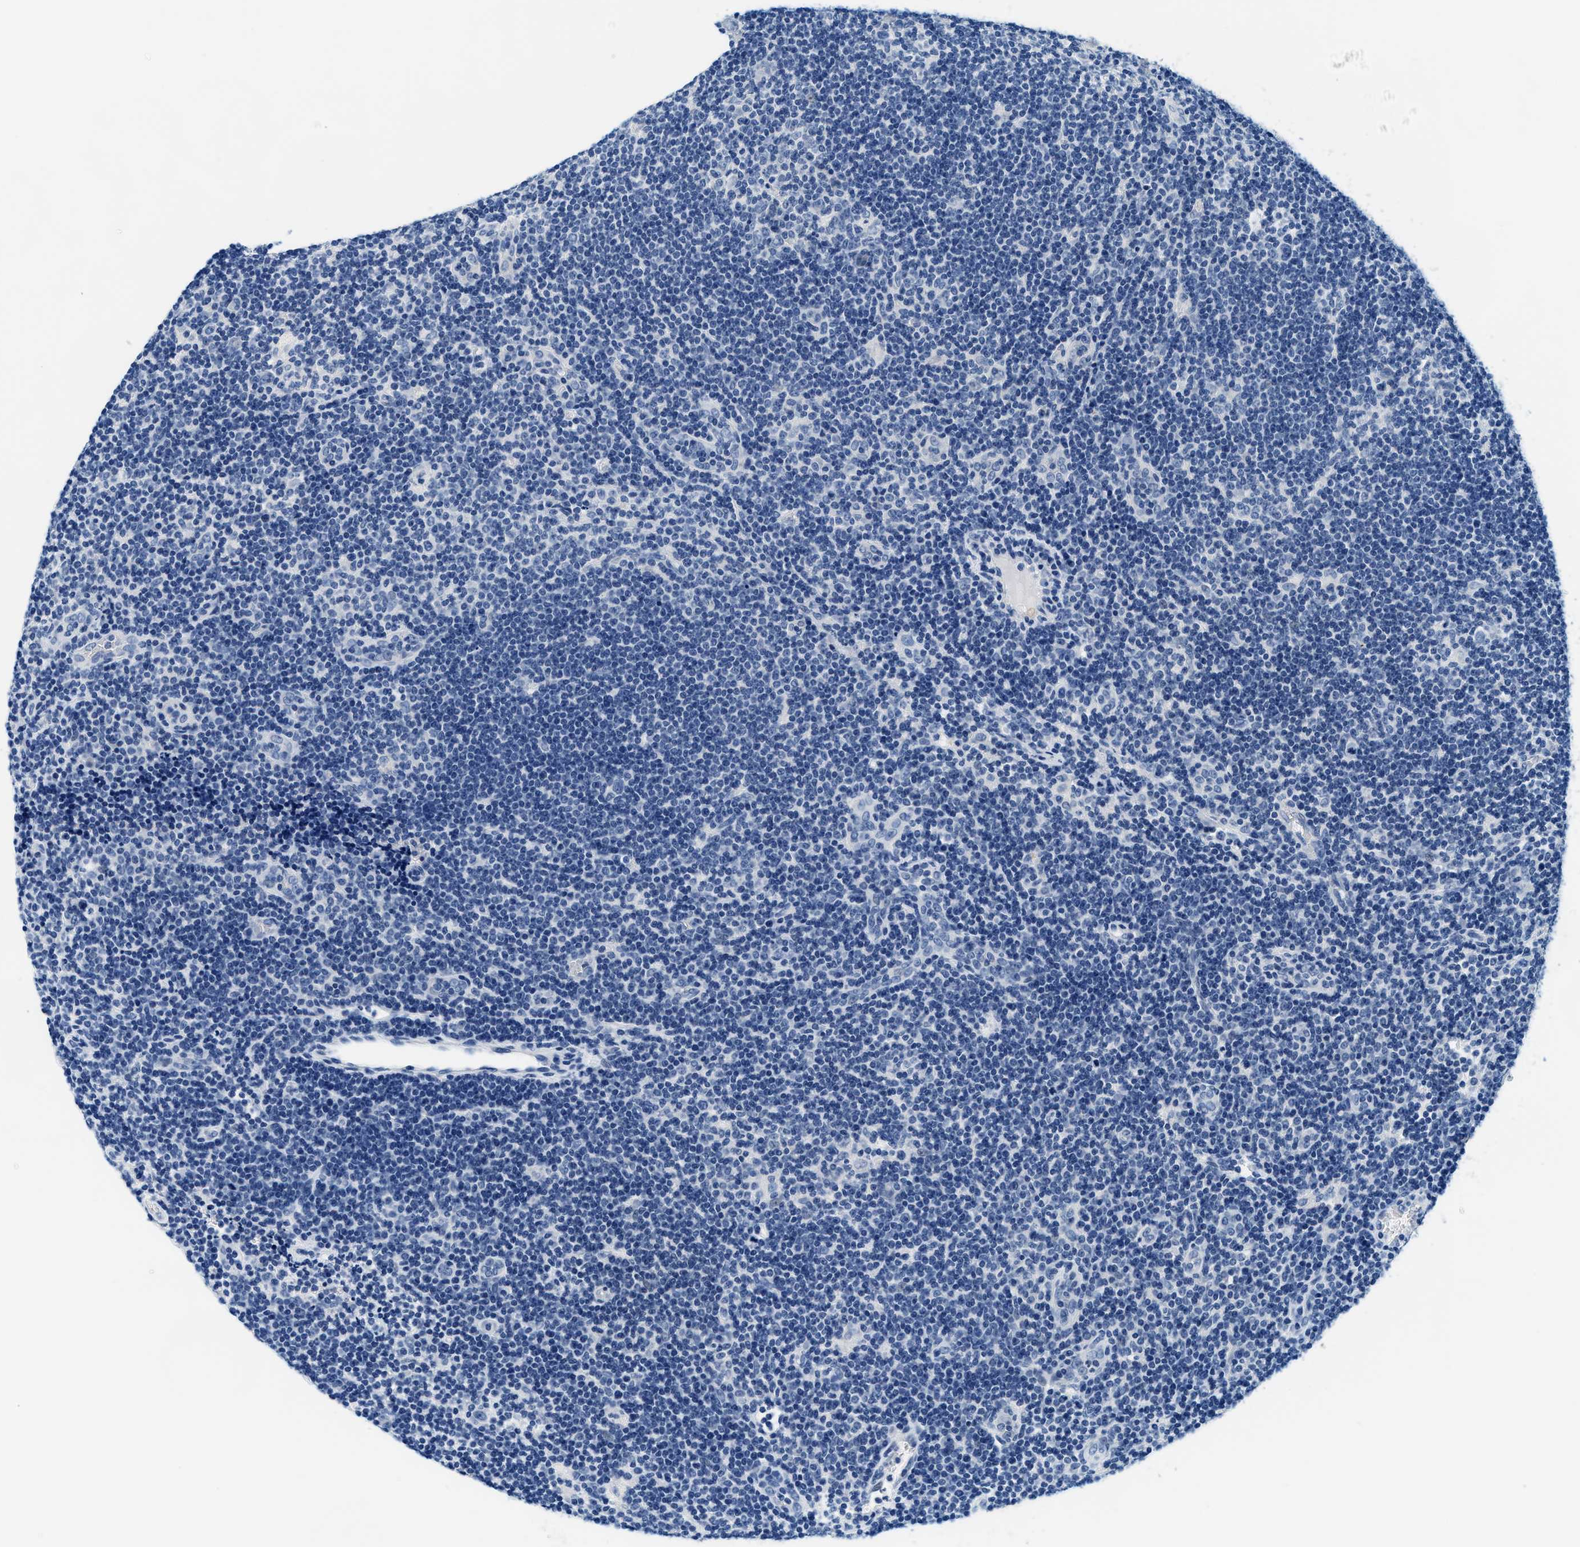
{"staining": {"intensity": "negative", "quantity": "none", "location": "none"}, "tissue": "lymphoma", "cell_type": "Tumor cells", "image_type": "cancer", "snomed": [{"axis": "morphology", "description": "Hodgkin's disease, NOS"}, {"axis": "topography", "description": "Lymph node"}], "caption": "Immunohistochemistry micrograph of neoplastic tissue: lymphoma stained with DAB exhibits no significant protein positivity in tumor cells. (DAB IHC visualized using brightfield microscopy, high magnification).", "gene": "GSTM3", "patient": {"sex": "female", "age": 57}}